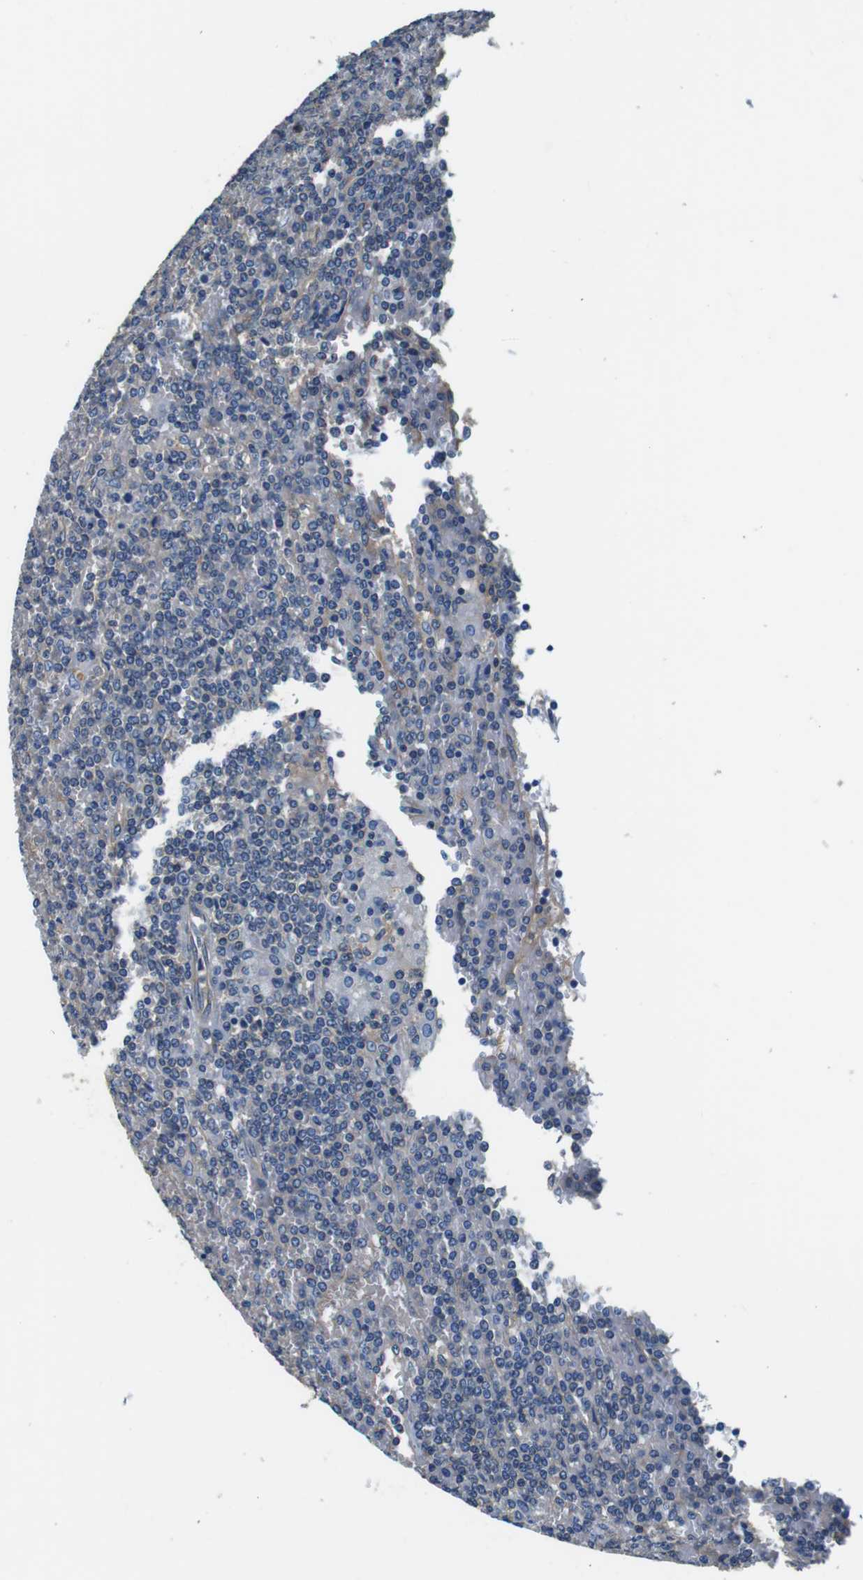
{"staining": {"intensity": "weak", "quantity": "<25%", "location": "cytoplasmic/membranous"}, "tissue": "lymphoma", "cell_type": "Tumor cells", "image_type": "cancer", "snomed": [{"axis": "morphology", "description": "Malignant lymphoma, non-Hodgkin's type, Low grade"}, {"axis": "topography", "description": "Spleen"}], "caption": "Low-grade malignant lymphoma, non-Hodgkin's type was stained to show a protein in brown. There is no significant staining in tumor cells.", "gene": "DENND4C", "patient": {"sex": "female", "age": 19}}